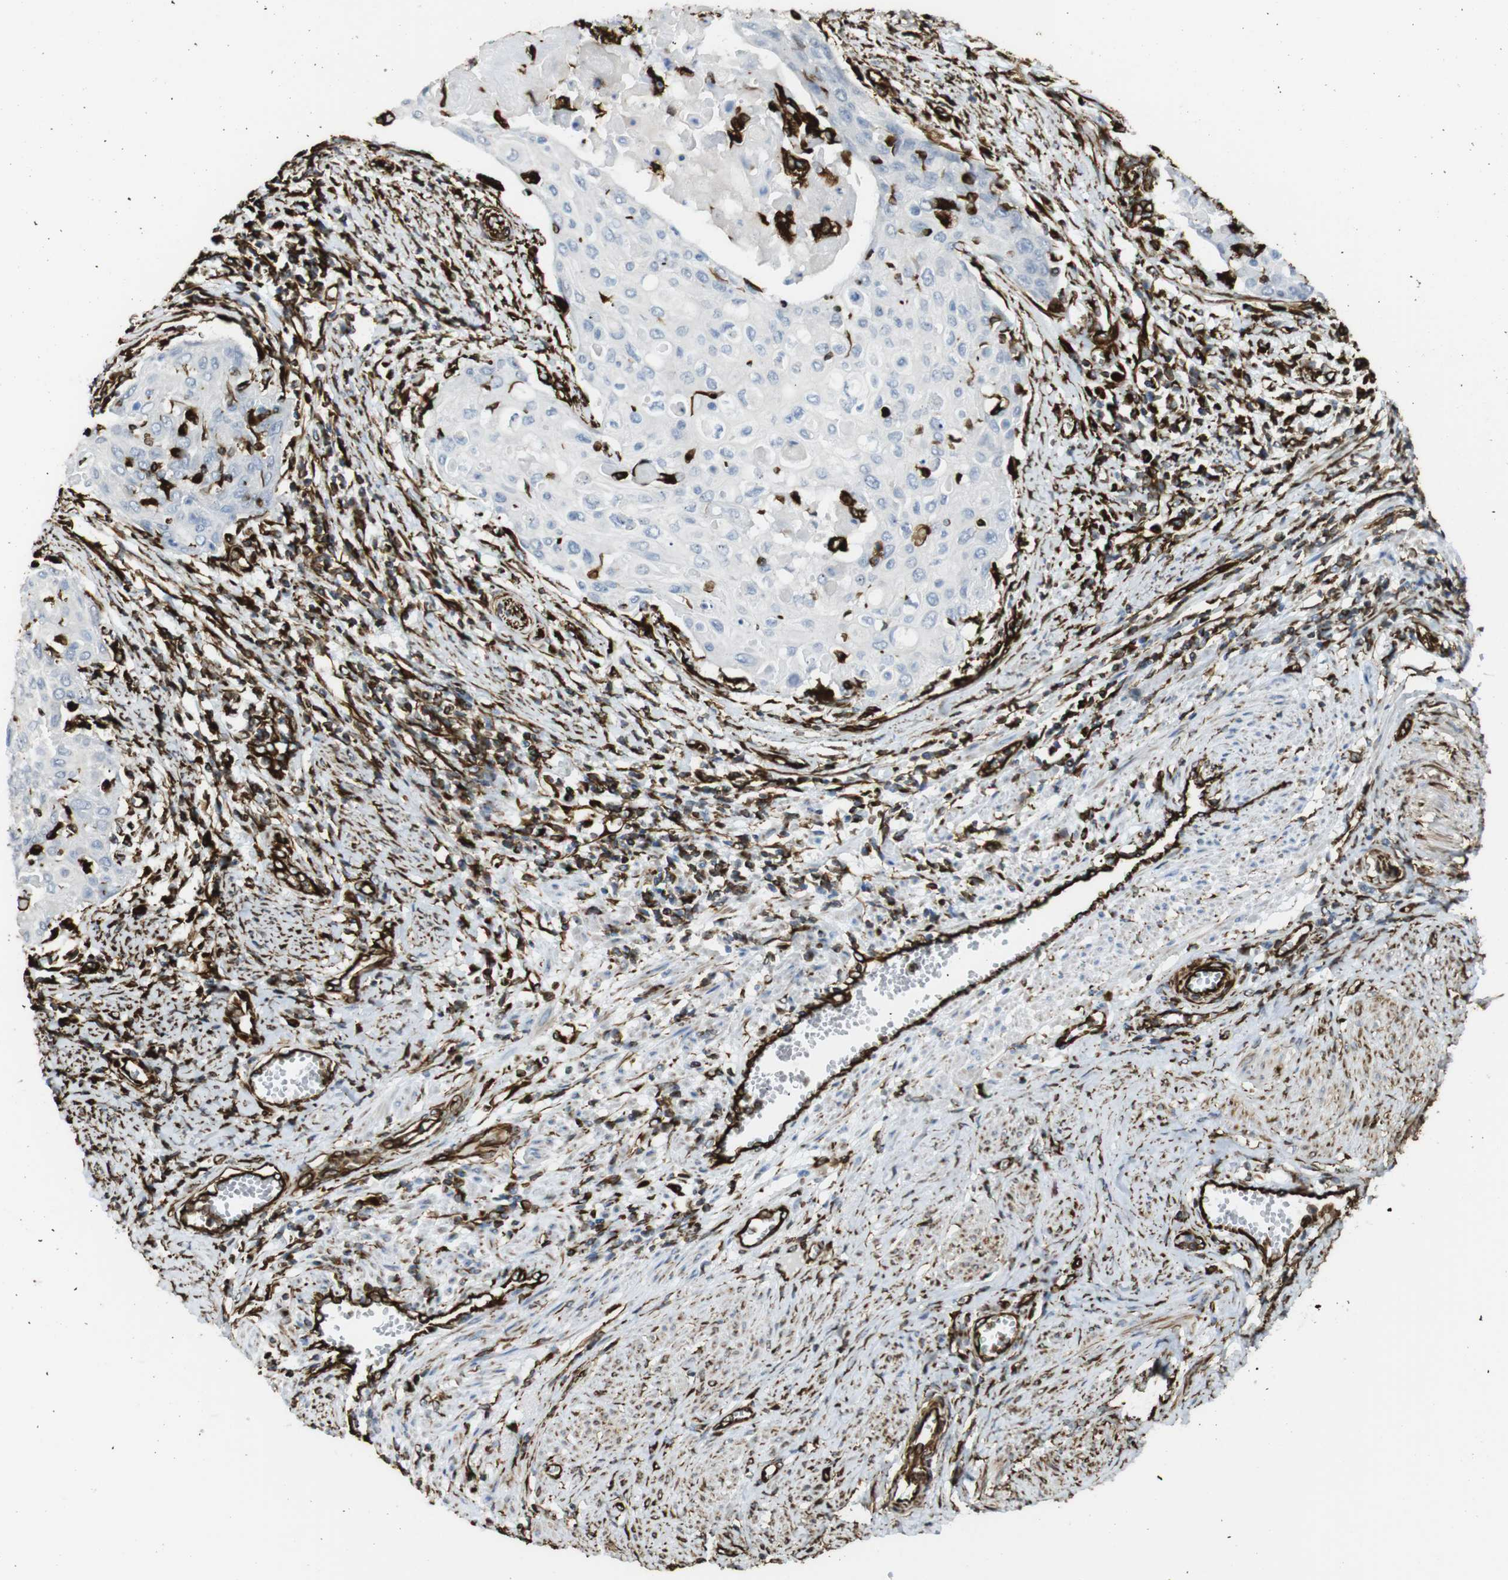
{"staining": {"intensity": "negative", "quantity": "none", "location": "none"}, "tissue": "cervical cancer", "cell_type": "Tumor cells", "image_type": "cancer", "snomed": [{"axis": "morphology", "description": "Squamous cell carcinoma, NOS"}, {"axis": "topography", "description": "Cervix"}], "caption": "Tumor cells show no significant staining in cervical squamous cell carcinoma. (Immunohistochemistry, brightfield microscopy, high magnification).", "gene": "RALGPS1", "patient": {"sex": "female", "age": 39}}